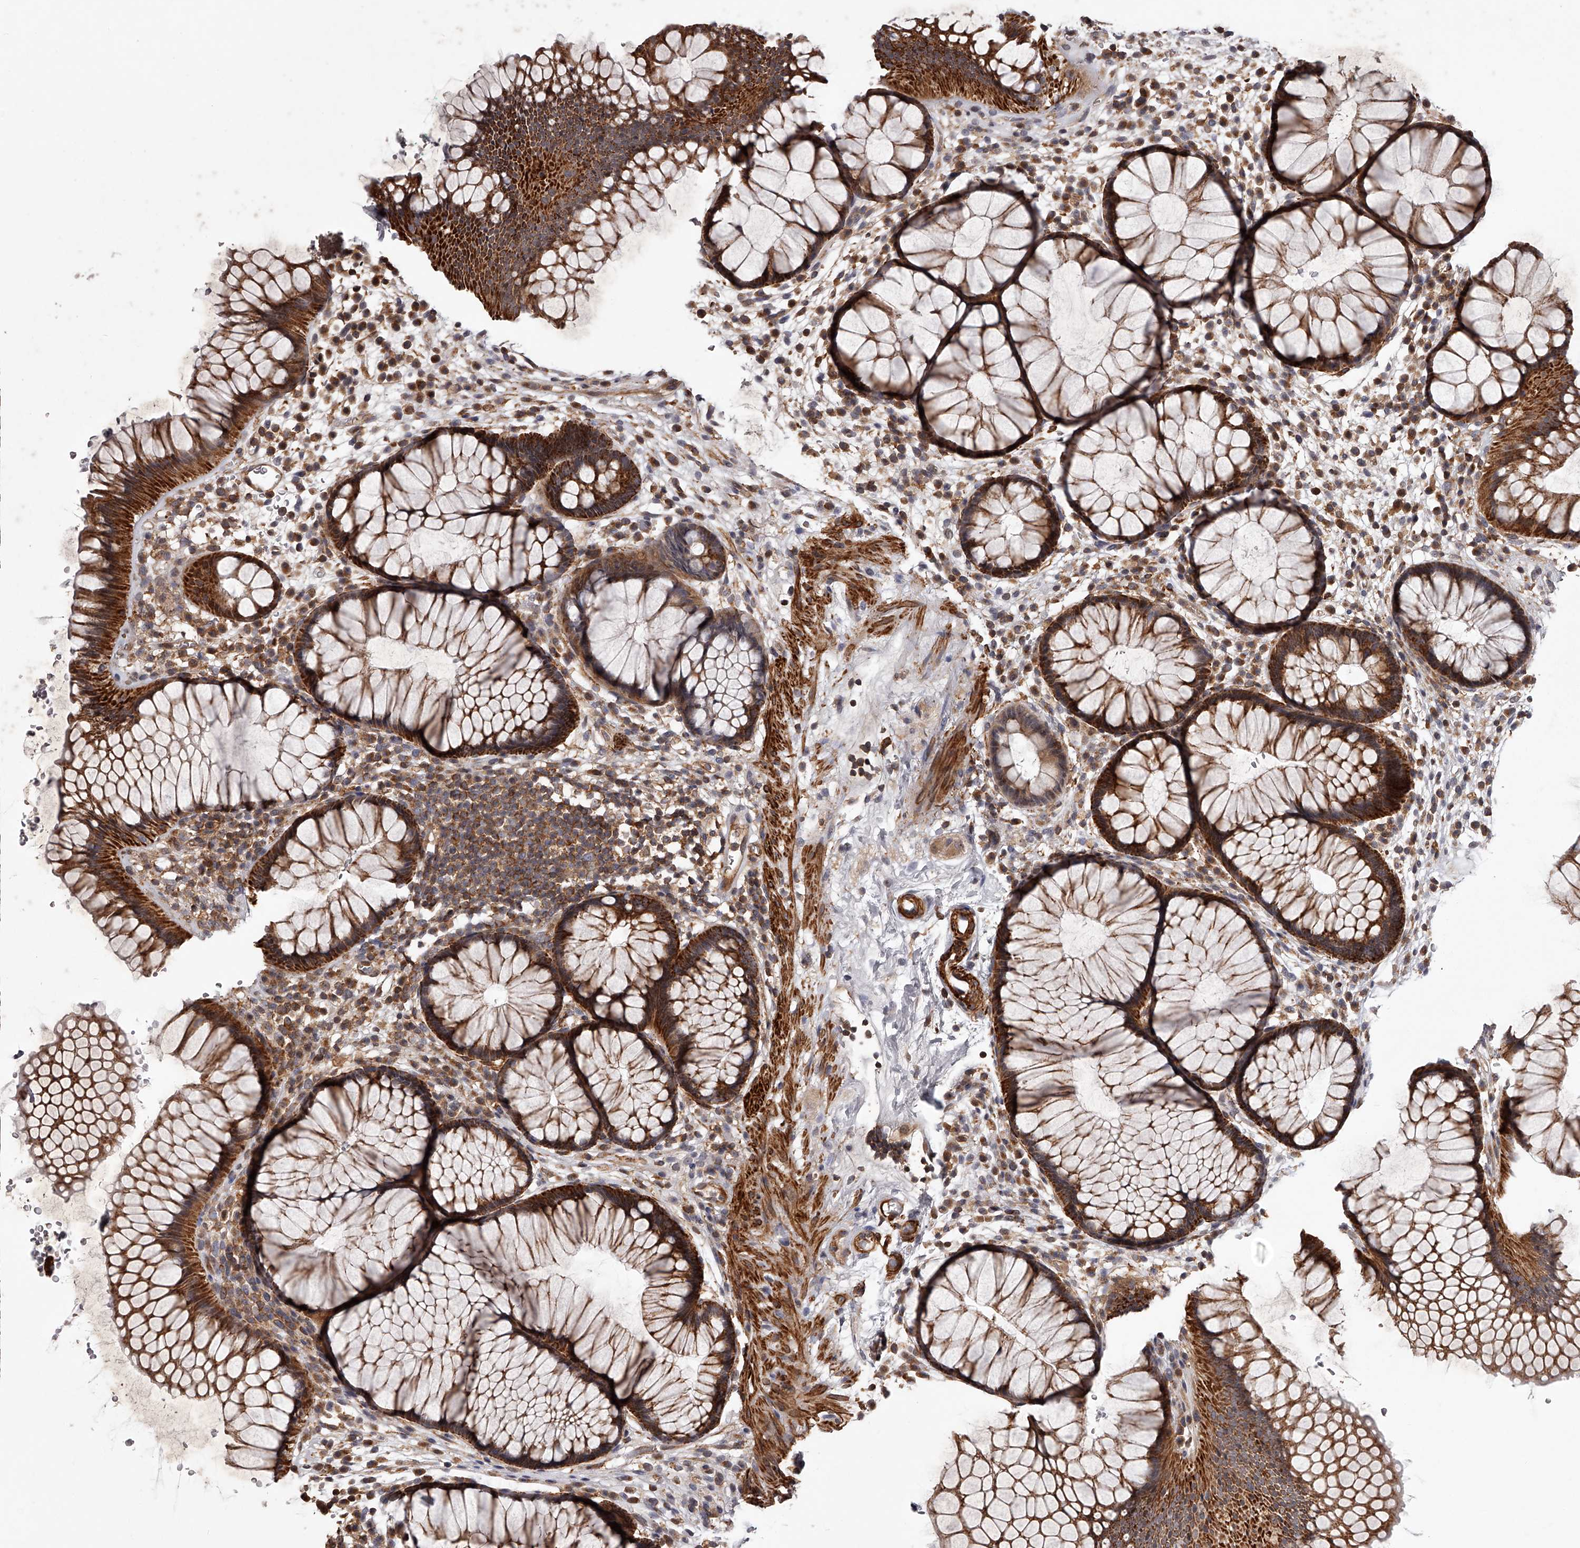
{"staining": {"intensity": "strong", "quantity": ">75%", "location": "cytoplasmic/membranous"}, "tissue": "rectum", "cell_type": "Glandular cells", "image_type": "normal", "snomed": [{"axis": "morphology", "description": "Normal tissue, NOS"}, {"axis": "topography", "description": "Rectum"}], "caption": "DAB immunohistochemical staining of benign human rectum shows strong cytoplasmic/membranous protein expression in about >75% of glandular cells. The protein of interest is stained brown, and the nuclei are stained in blue (DAB (3,3'-diaminobenzidine) IHC with brightfield microscopy, high magnification).", "gene": "RRP36", "patient": {"sex": "male", "age": 51}}